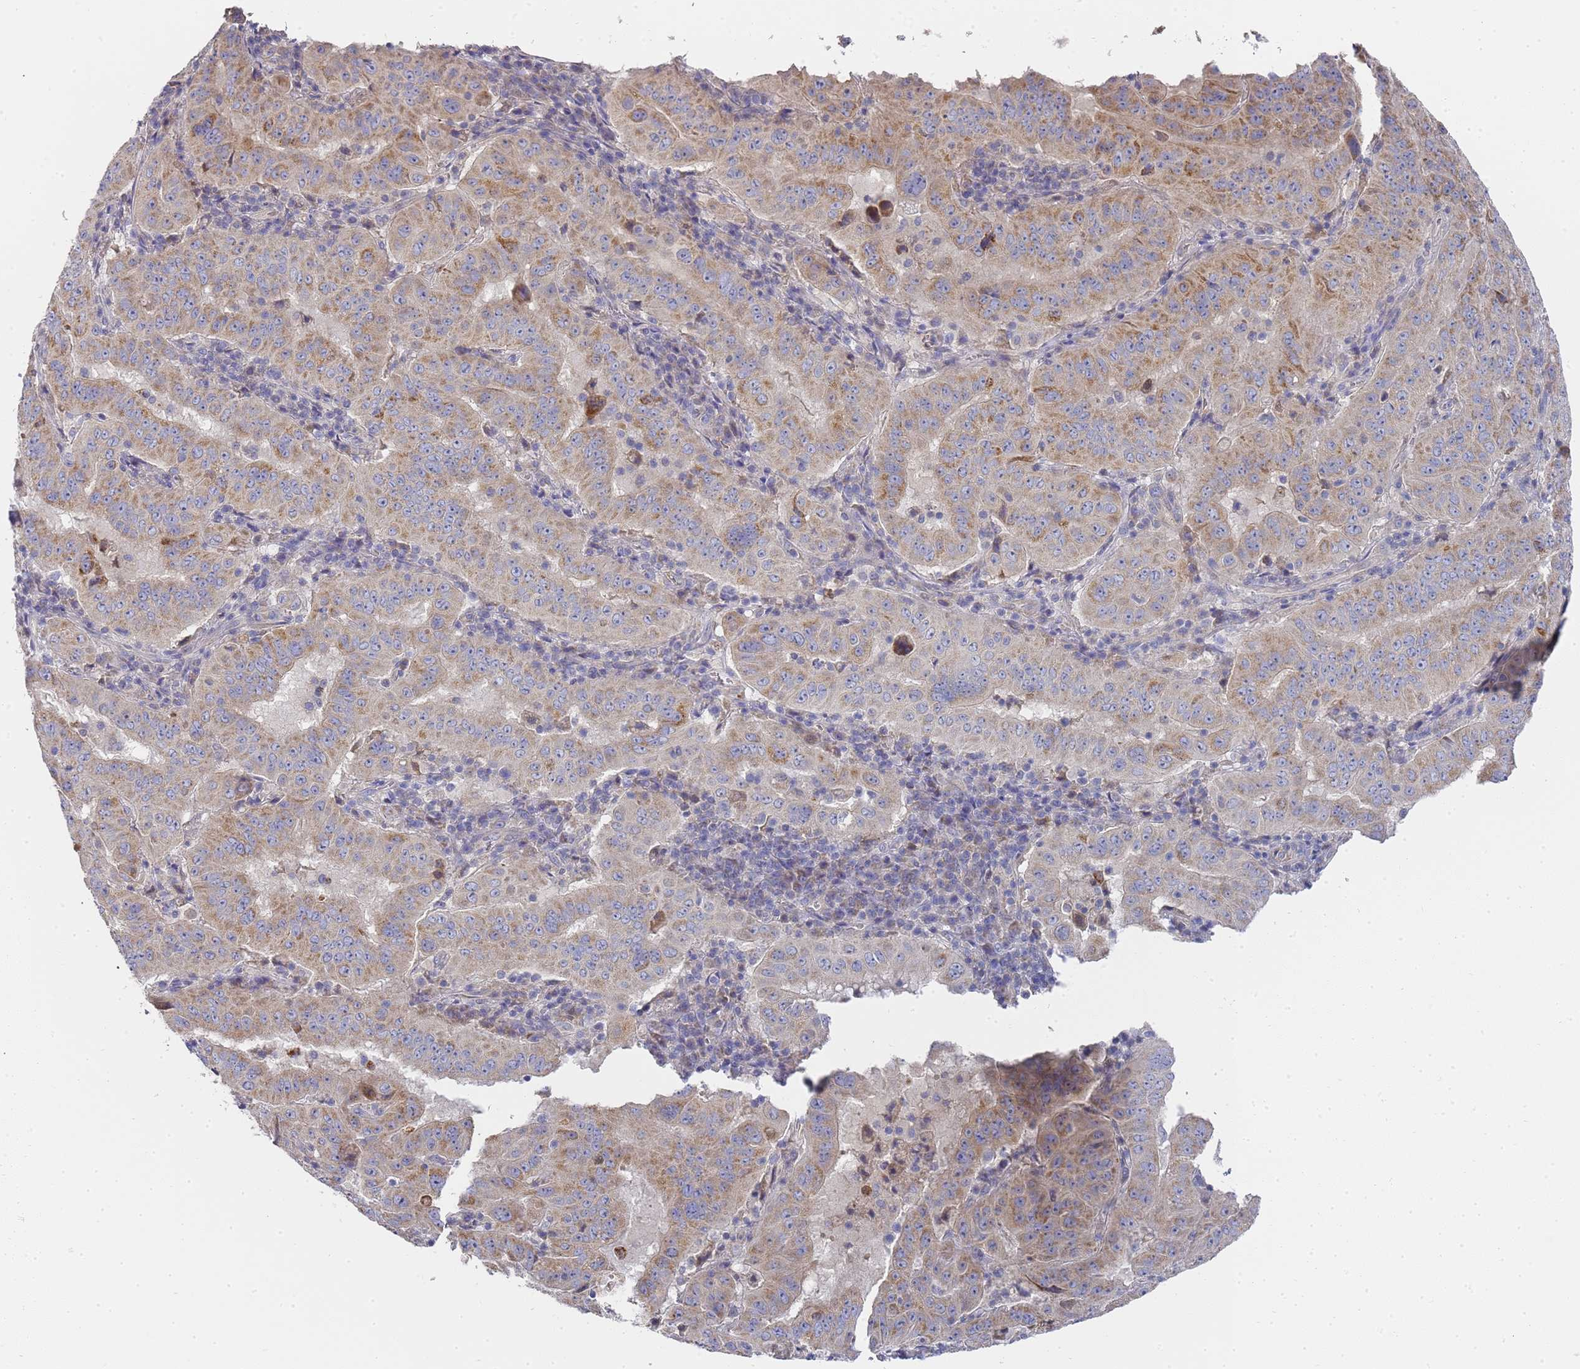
{"staining": {"intensity": "moderate", "quantity": "25%-75%", "location": "cytoplasmic/membranous"}, "tissue": "pancreatic cancer", "cell_type": "Tumor cells", "image_type": "cancer", "snomed": [{"axis": "morphology", "description": "Adenocarcinoma, NOS"}, {"axis": "topography", "description": "Pancreas"}], "caption": "Immunohistochemical staining of human pancreatic adenocarcinoma exhibits medium levels of moderate cytoplasmic/membranous protein expression in approximately 25%-75% of tumor cells.", "gene": "SCAPER", "patient": {"sex": "male", "age": 63}}